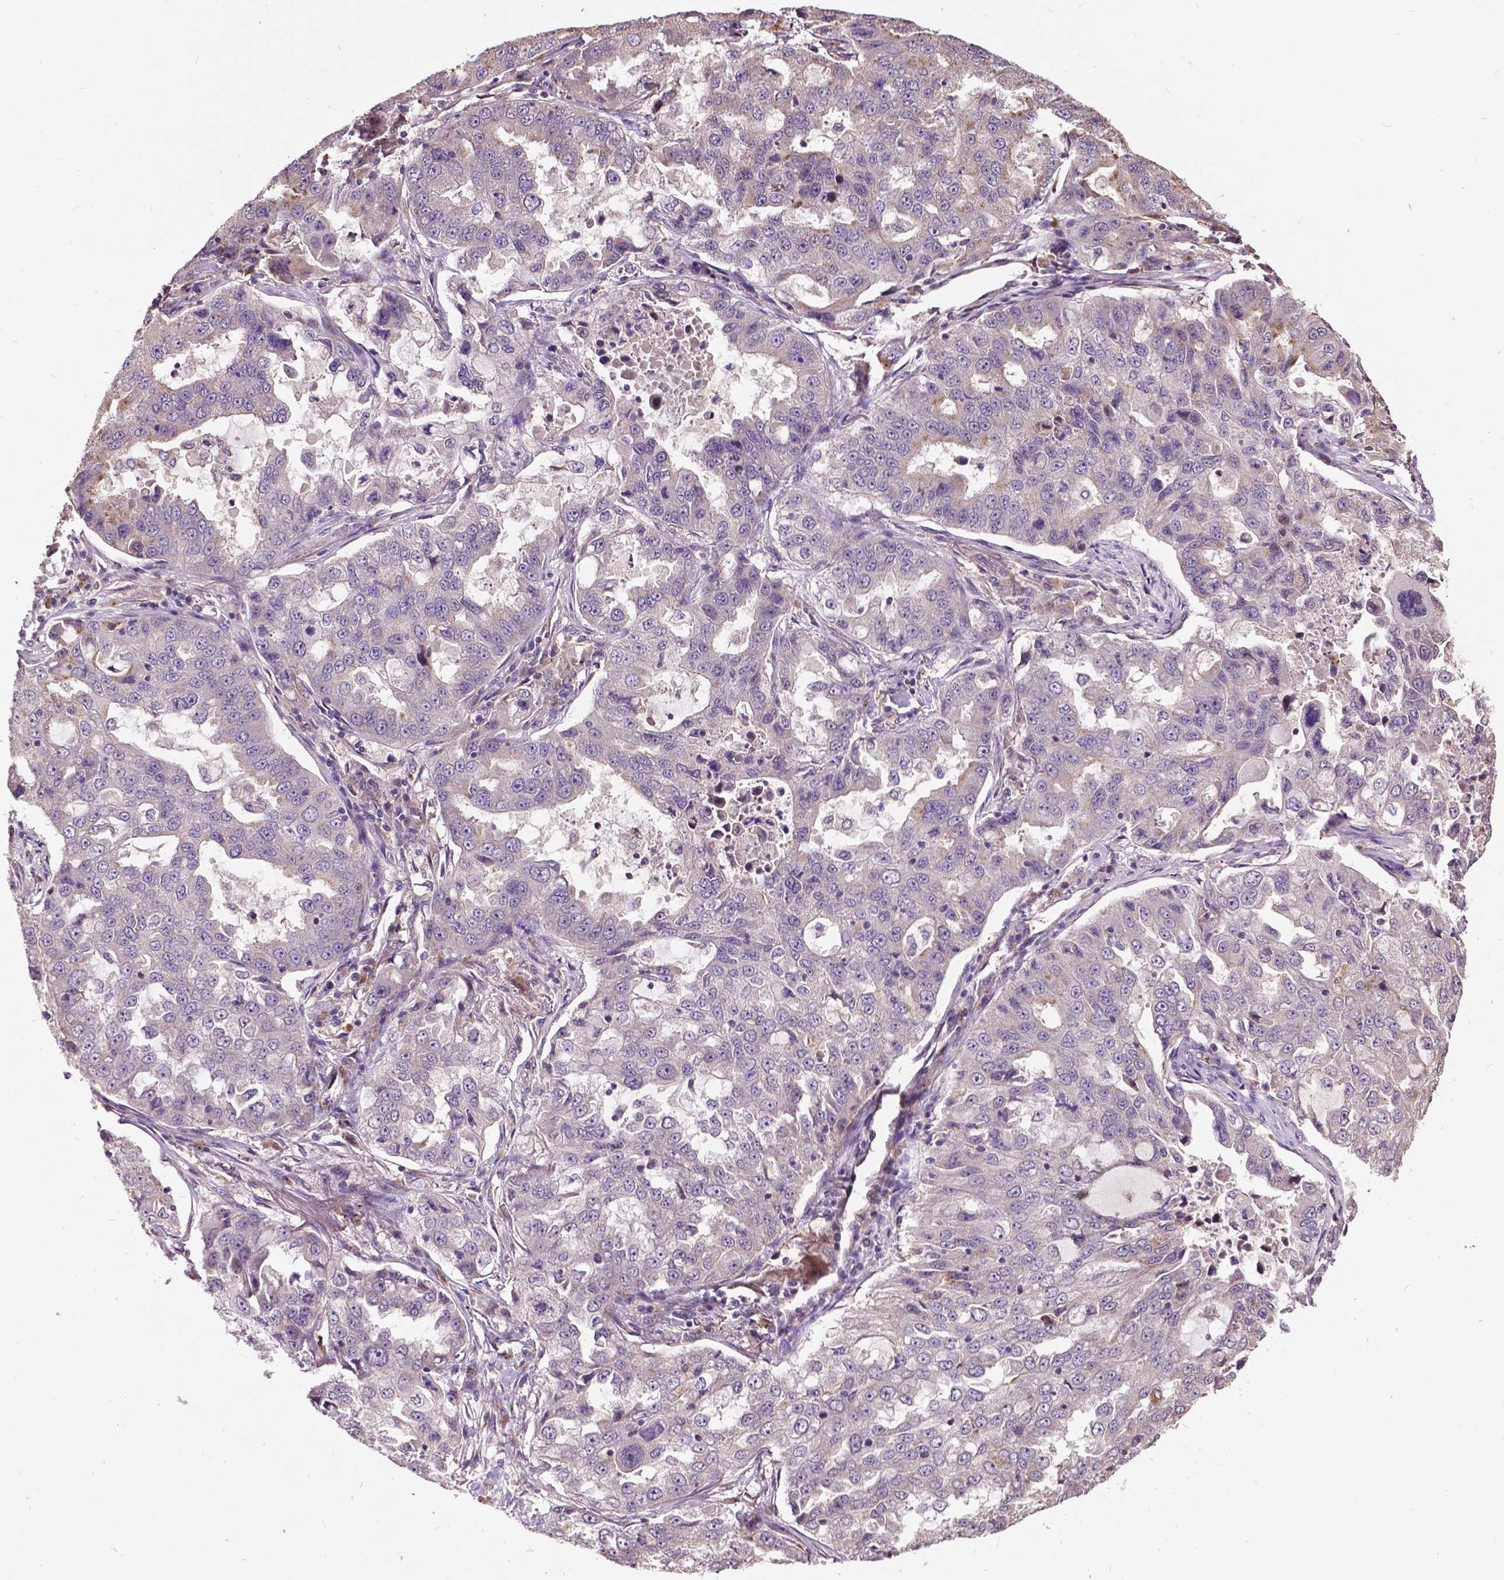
{"staining": {"intensity": "negative", "quantity": "none", "location": "none"}, "tissue": "lung cancer", "cell_type": "Tumor cells", "image_type": "cancer", "snomed": [{"axis": "morphology", "description": "Adenocarcinoma, NOS"}, {"axis": "topography", "description": "Lung"}], "caption": "Tumor cells are negative for protein expression in human lung adenocarcinoma.", "gene": "AP1S3", "patient": {"sex": "female", "age": 61}}